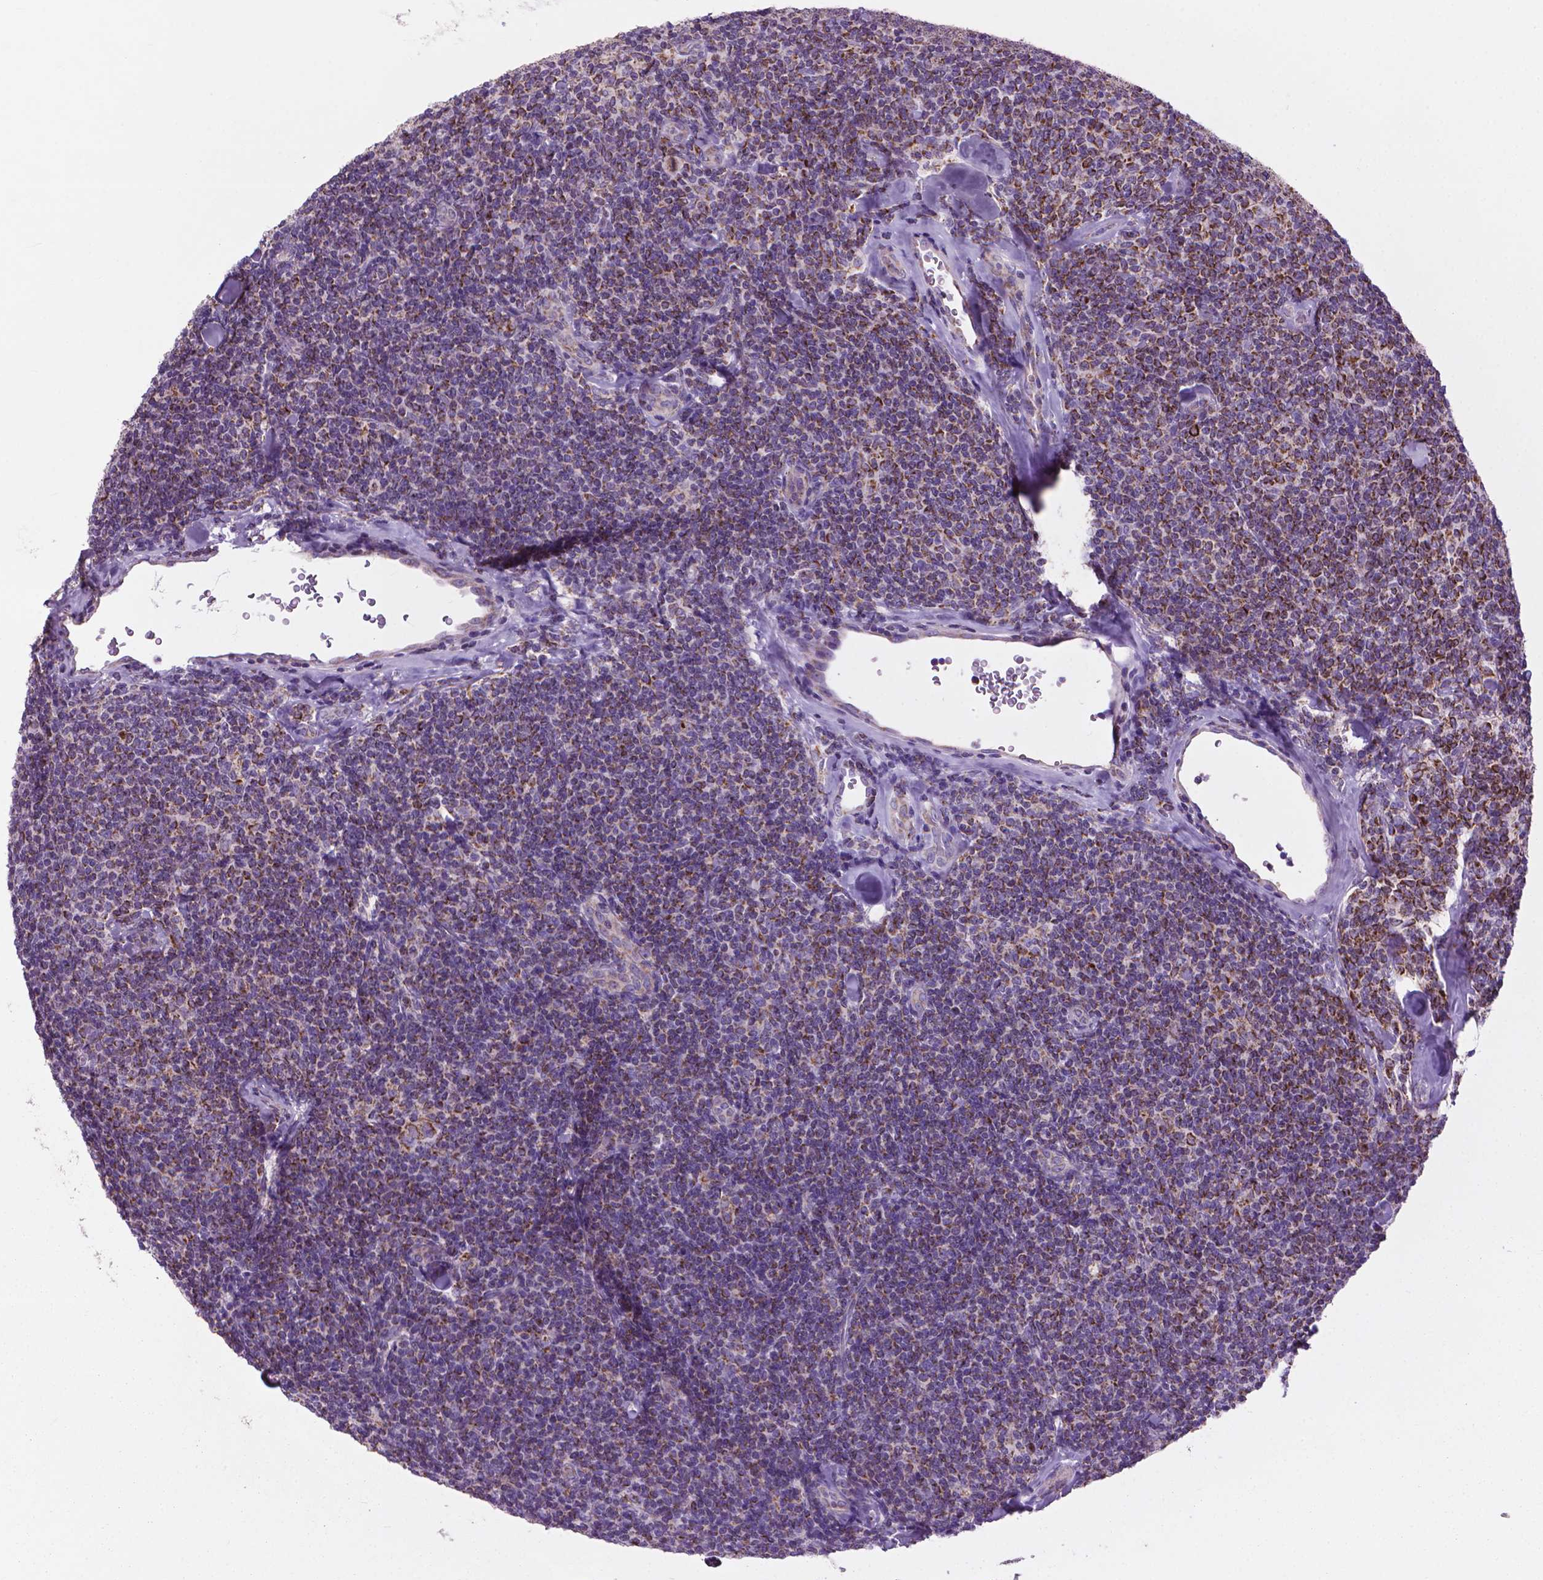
{"staining": {"intensity": "strong", "quantity": "25%-75%", "location": "cytoplasmic/membranous"}, "tissue": "lymphoma", "cell_type": "Tumor cells", "image_type": "cancer", "snomed": [{"axis": "morphology", "description": "Malignant lymphoma, non-Hodgkin's type, Low grade"}, {"axis": "topography", "description": "Lymph node"}], "caption": "Immunohistochemistry (IHC) histopathology image of human low-grade malignant lymphoma, non-Hodgkin's type stained for a protein (brown), which demonstrates high levels of strong cytoplasmic/membranous staining in approximately 25%-75% of tumor cells.", "gene": "VDAC1", "patient": {"sex": "female", "age": 56}}